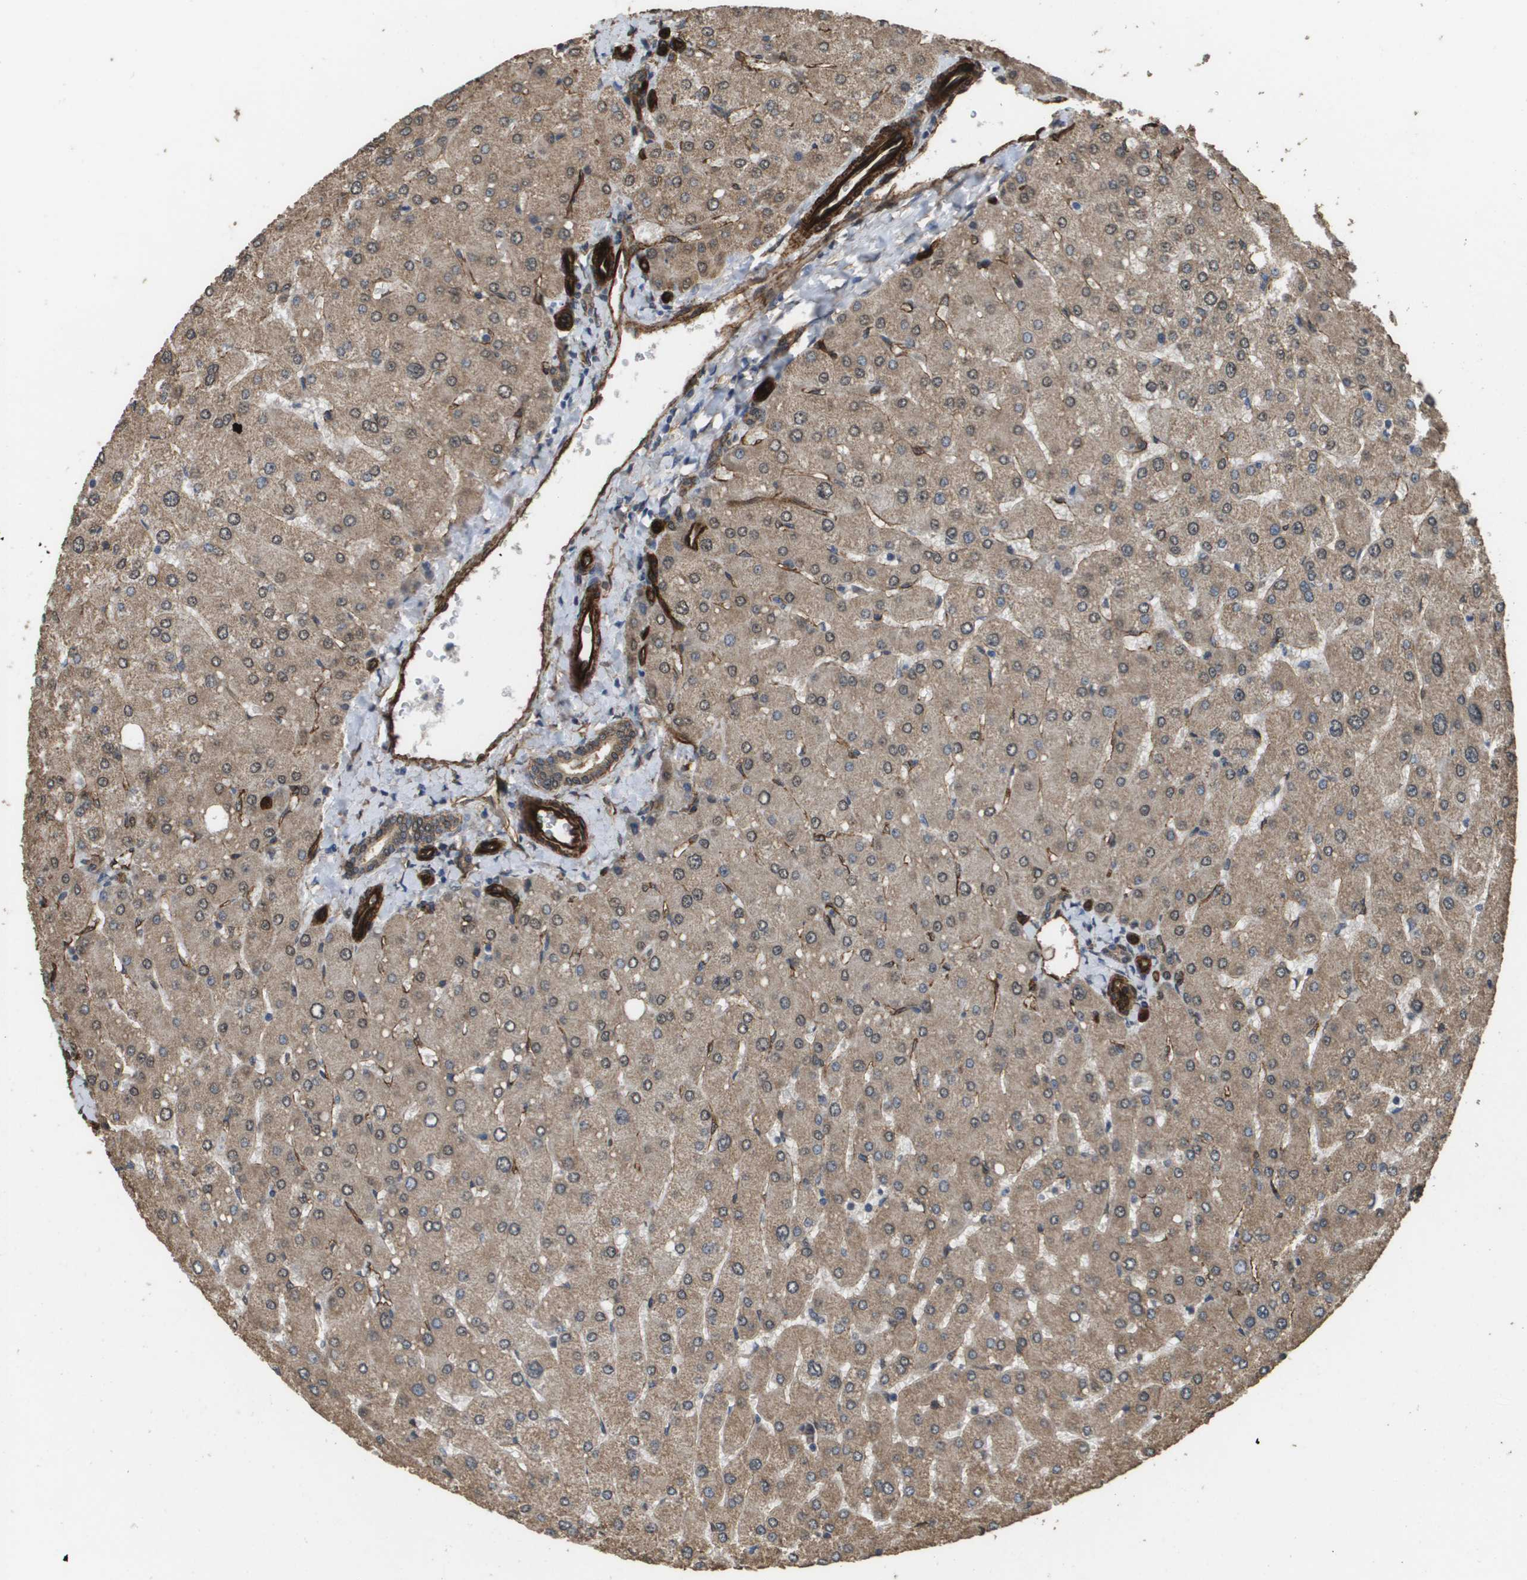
{"staining": {"intensity": "moderate", "quantity": ">75%", "location": "cytoplasmic/membranous"}, "tissue": "liver", "cell_type": "Cholangiocytes", "image_type": "normal", "snomed": [{"axis": "morphology", "description": "Normal tissue, NOS"}, {"axis": "topography", "description": "Liver"}], "caption": "Immunohistochemical staining of benign liver displays >75% levels of moderate cytoplasmic/membranous protein expression in approximately >75% of cholangiocytes. Nuclei are stained in blue.", "gene": "AAMP", "patient": {"sex": "male", "age": 55}}